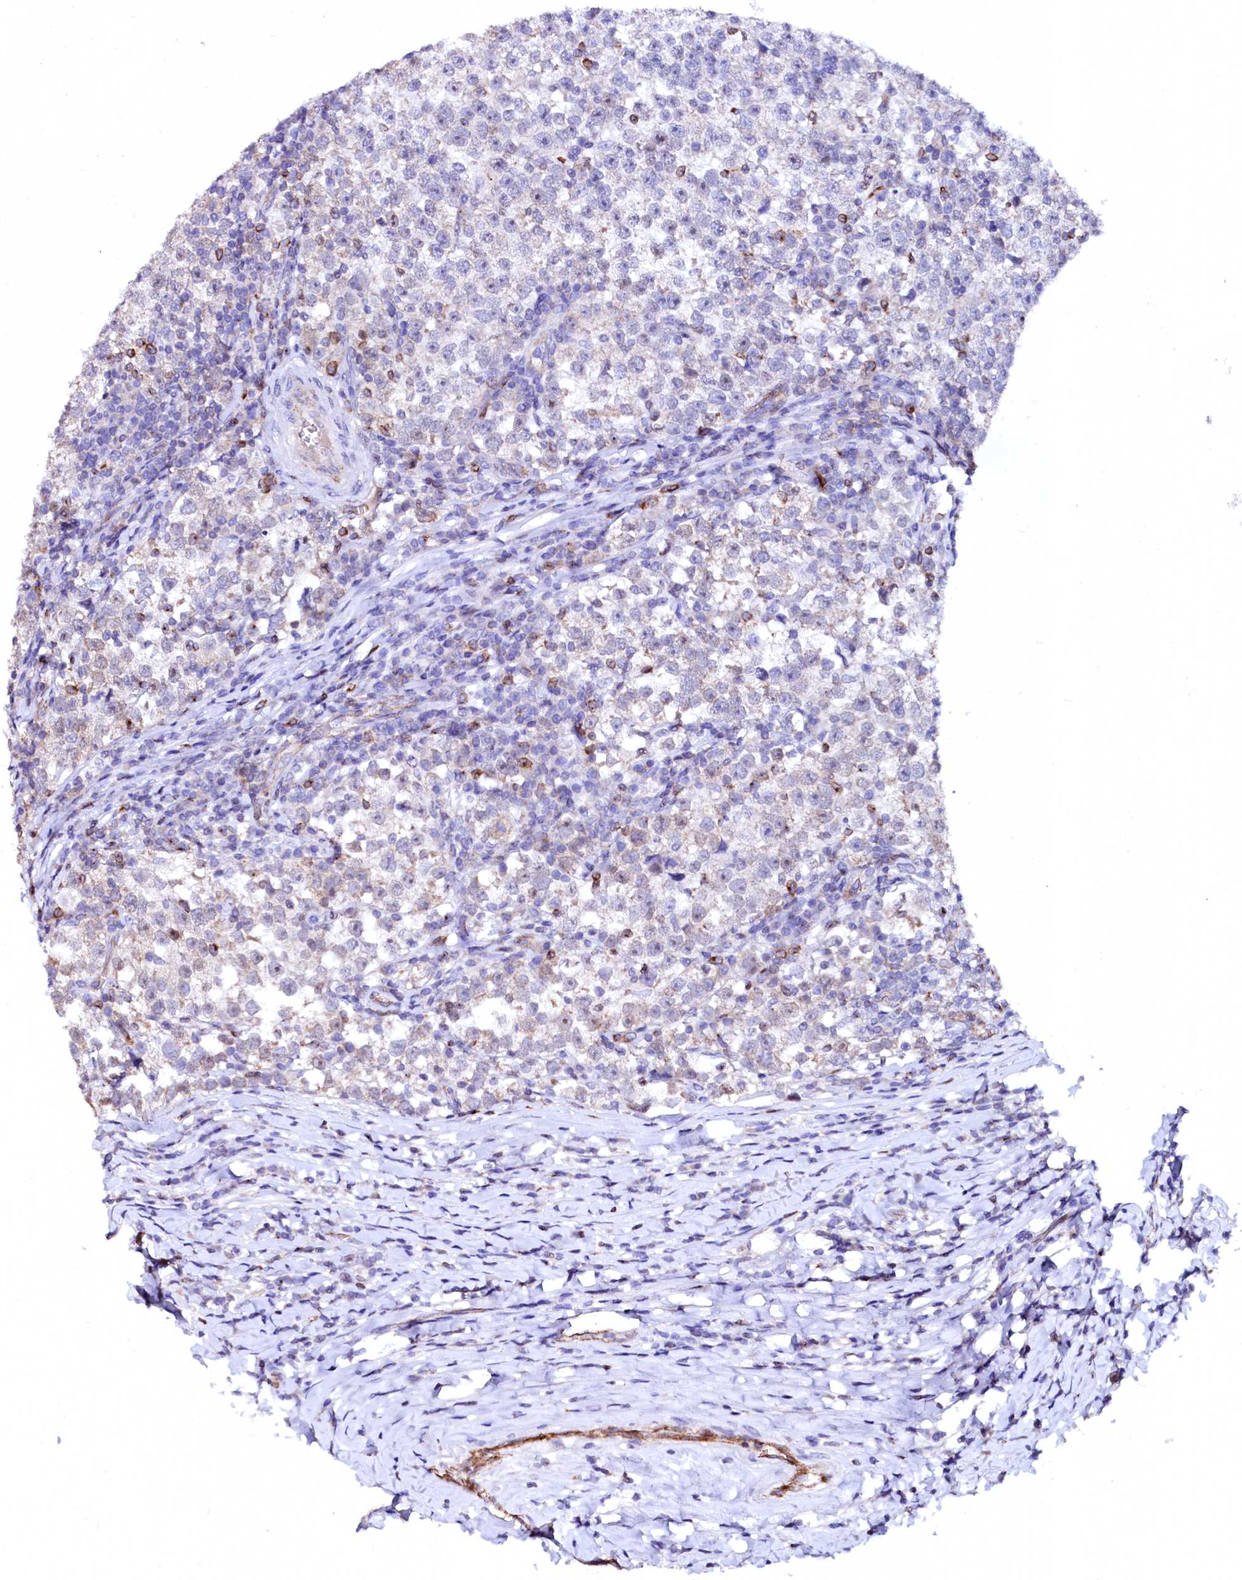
{"staining": {"intensity": "weak", "quantity": "<25%", "location": "cytoplasmic/membranous"}, "tissue": "testis cancer", "cell_type": "Tumor cells", "image_type": "cancer", "snomed": [{"axis": "morphology", "description": "Normal tissue, NOS"}, {"axis": "morphology", "description": "Seminoma, NOS"}, {"axis": "topography", "description": "Testis"}], "caption": "Immunohistochemistry (IHC) micrograph of testis cancer stained for a protein (brown), which exhibits no positivity in tumor cells.", "gene": "RAB27A", "patient": {"sex": "male", "age": 43}}